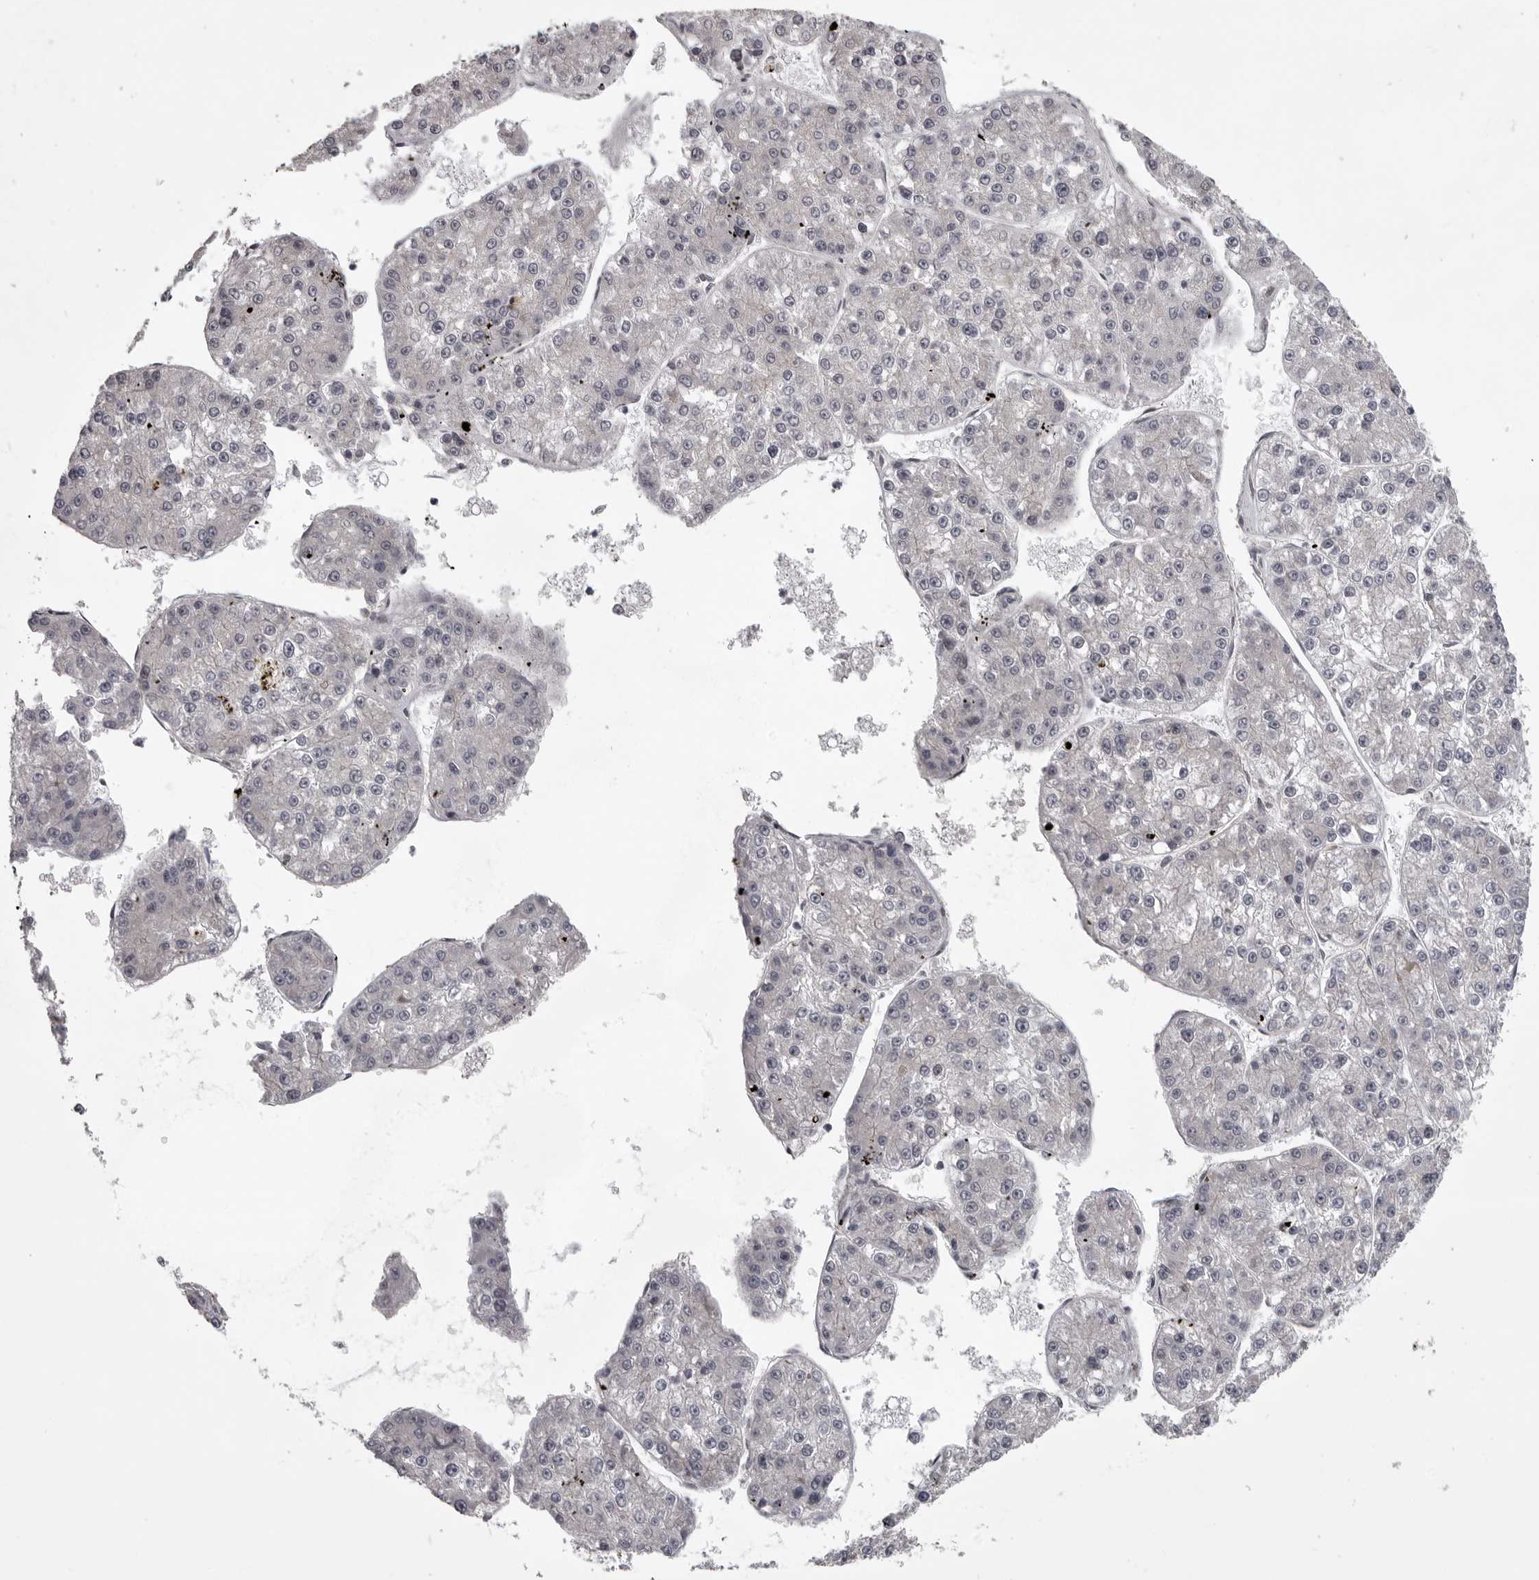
{"staining": {"intensity": "negative", "quantity": "none", "location": "none"}, "tissue": "liver cancer", "cell_type": "Tumor cells", "image_type": "cancer", "snomed": [{"axis": "morphology", "description": "Carcinoma, Hepatocellular, NOS"}, {"axis": "topography", "description": "Liver"}], "caption": "A photomicrograph of human liver hepatocellular carcinoma is negative for staining in tumor cells. The staining was performed using DAB to visualize the protein expression in brown, while the nuclei were stained in blue with hematoxylin (Magnification: 20x).", "gene": "SNX16", "patient": {"sex": "female", "age": 73}}